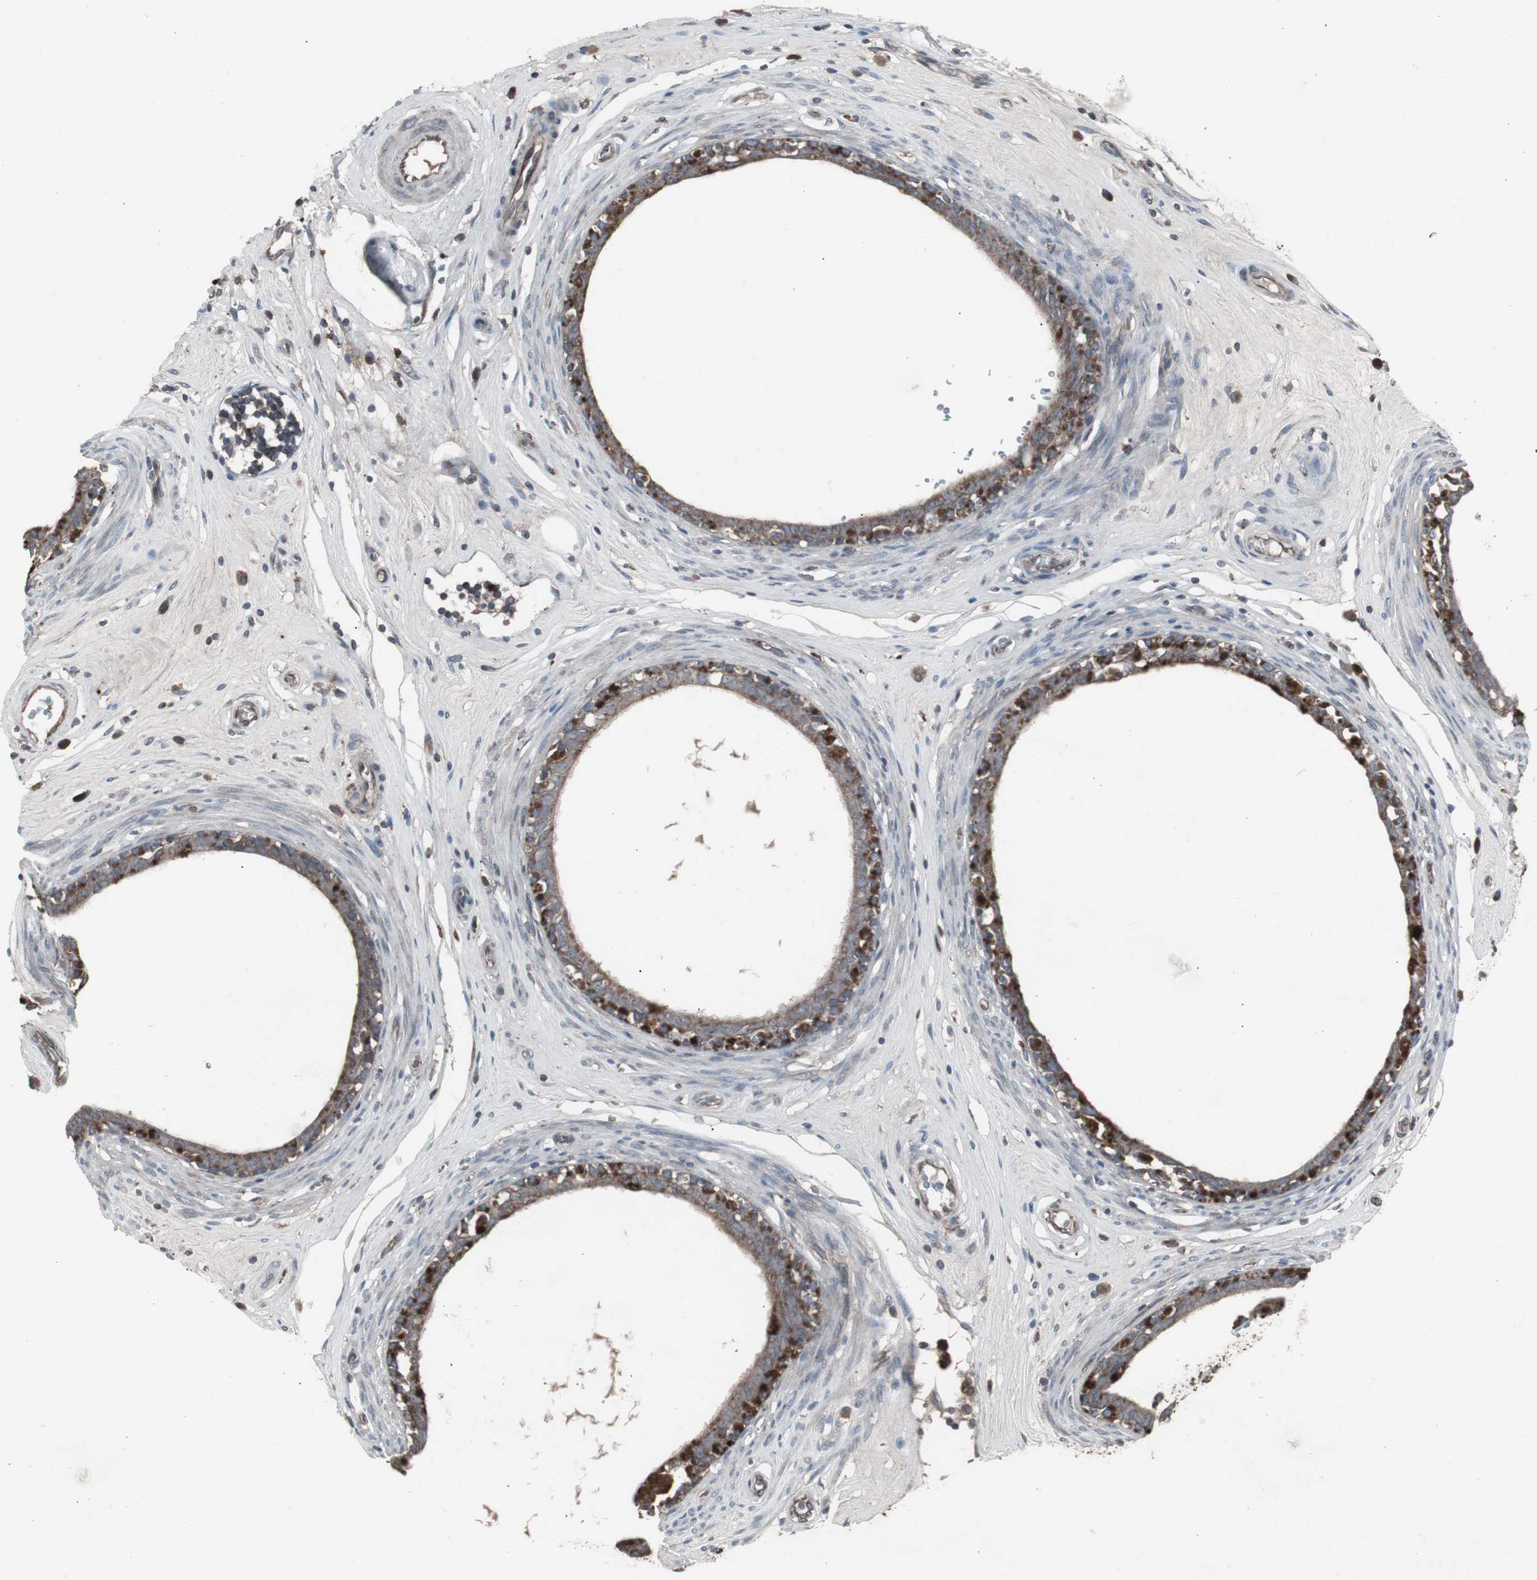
{"staining": {"intensity": "moderate", "quantity": "25%-75%", "location": "cytoplasmic/membranous"}, "tissue": "epididymis", "cell_type": "Glandular cells", "image_type": "normal", "snomed": [{"axis": "morphology", "description": "Normal tissue, NOS"}, {"axis": "morphology", "description": "Inflammation, NOS"}, {"axis": "topography", "description": "Epididymis"}], "caption": "Immunohistochemistry histopathology image of unremarkable human epididymis stained for a protein (brown), which displays medium levels of moderate cytoplasmic/membranous staining in about 25%-75% of glandular cells.", "gene": "SSTR2", "patient": {"sex": "male", "age": 84}}